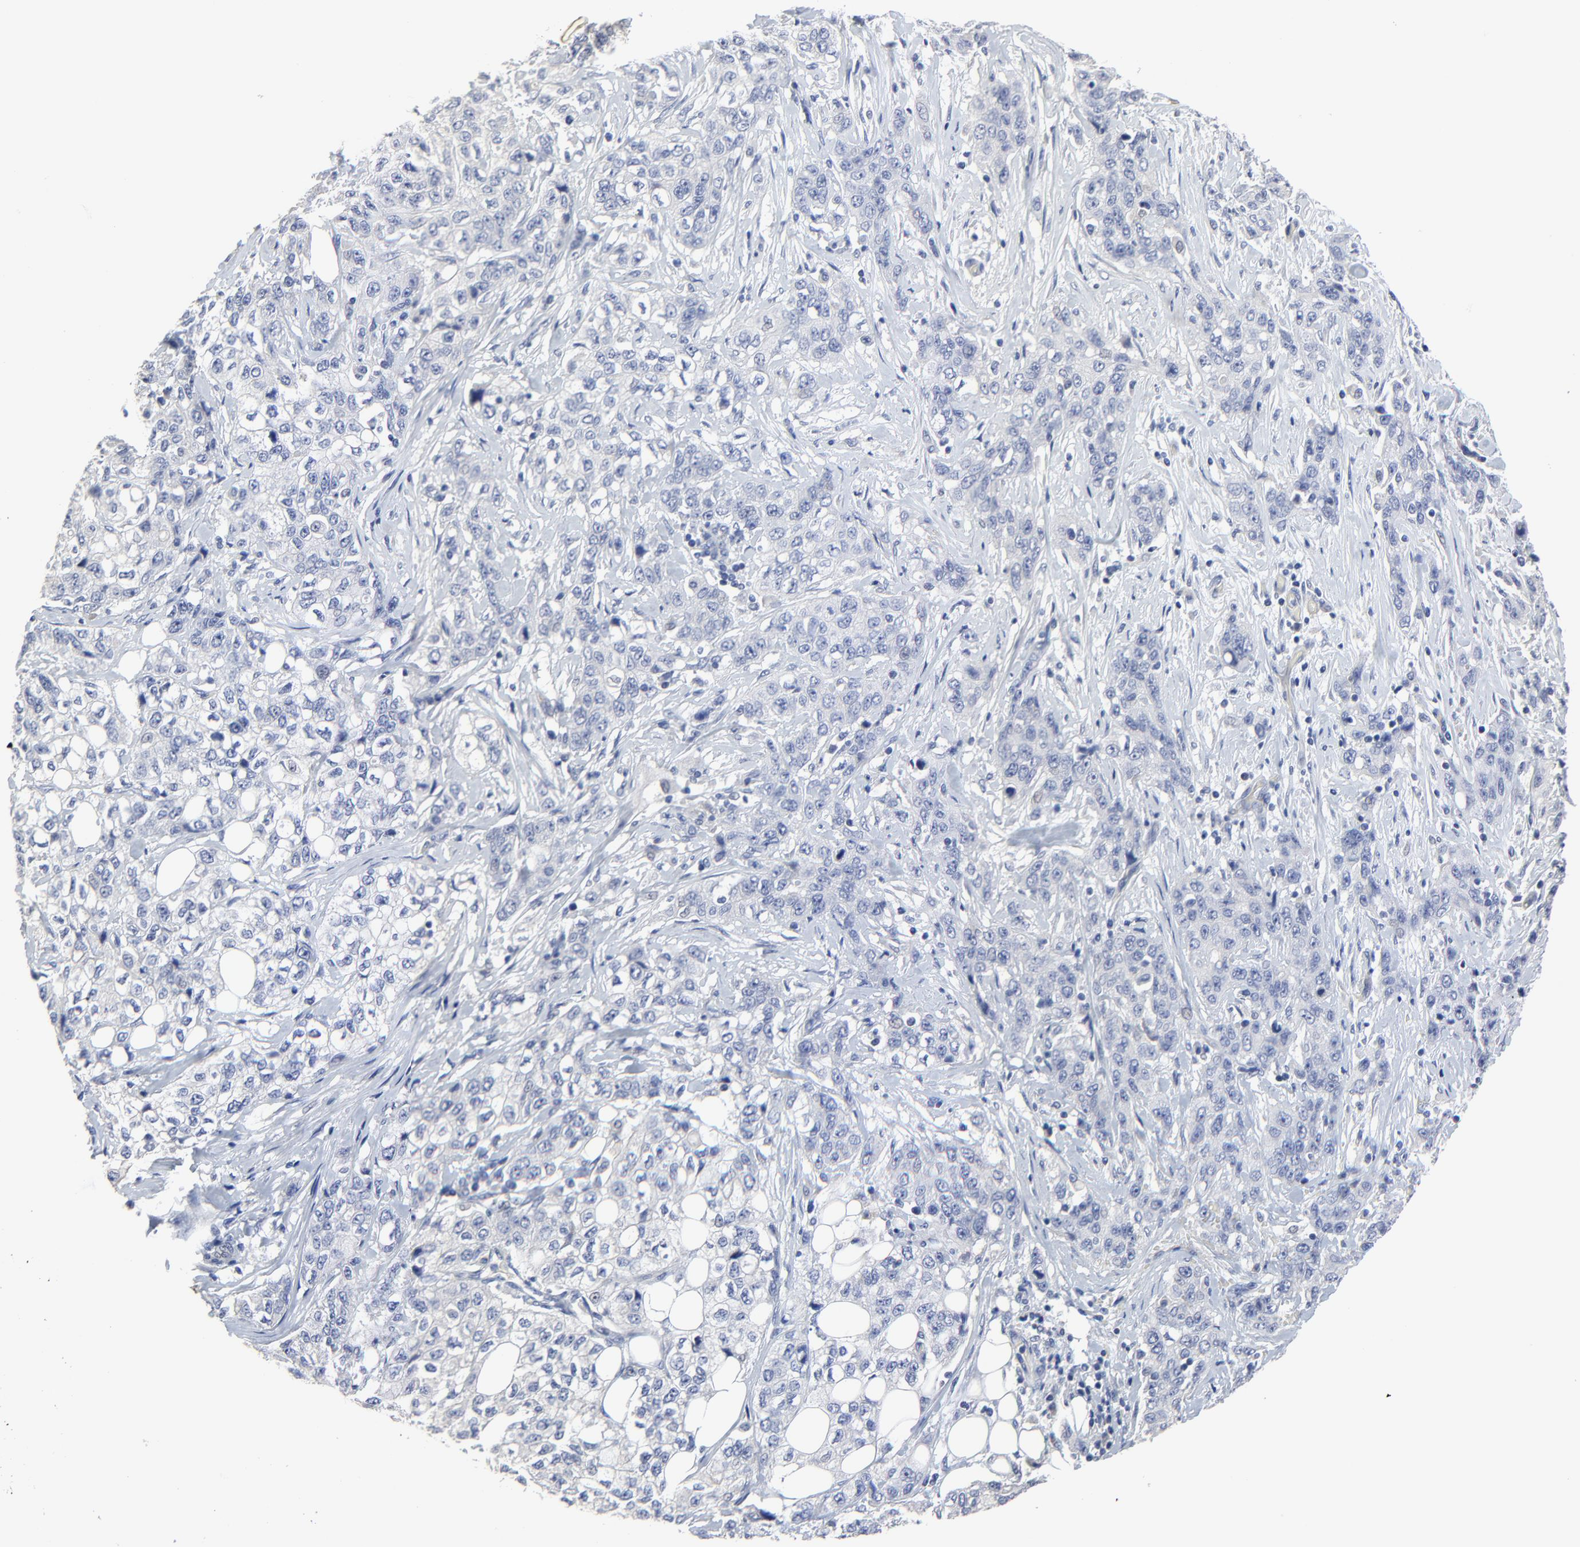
{"staining": {"intensity": "negative", "quantity": "none", "location": "none"}, "tissue": "stomach cancer", "cell_type": "Tumor cells", "image_type": "cancer", "snomed": [{"axis": "morphology", "description": "Adenocarcinoma, NOS"}, {"axis": "topography", "description": "Stomach"}], "caption": "This is a image of IHC staining of stomach cancer, which shows no expression in tumor cells. (Stains: DAB immunohistochemistry with hematoxylin counter stain, Microscopy: brightfield microscopy at high magnification).", "gene": "DHRSX", "patient": {"sex": "male", "age": 48}}